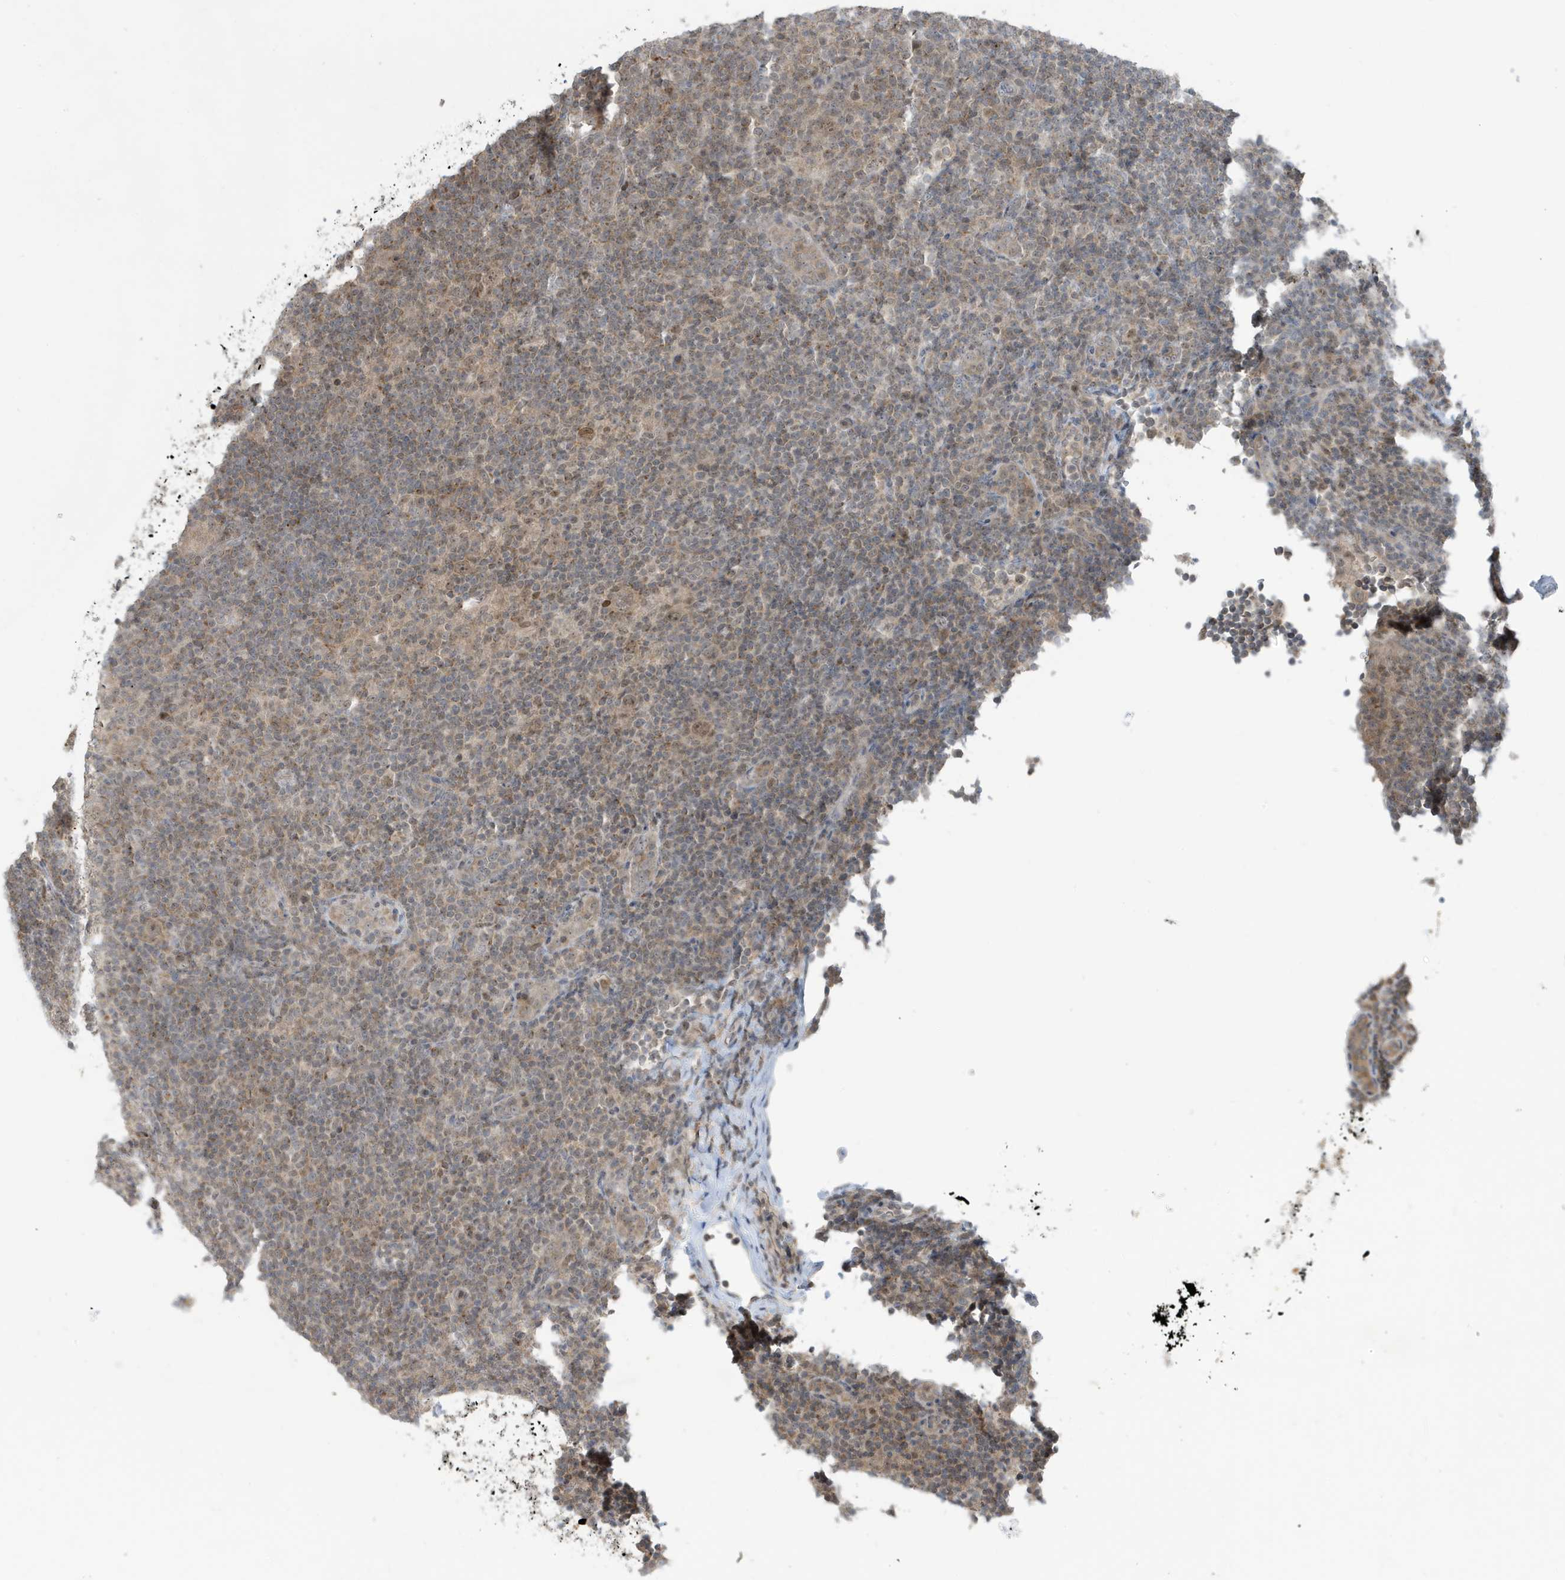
{"staining": {"intensity": "weak", "quantity": "25%-75%", "location": "nuclear"}, "tissue": "lymphoma", "cell_type": "Tumor cells", "image_type": "cancer", "snomed": [{"axis": "morphology", "description": "Hodgkin's disease, NOS"}, {"axis": "topography", "description": "Lymph node"}], "caption": "About 25%-75% of tumor cells in Hodgkin's disease exhibit weak nuclear protein expression as visualized by brown immunohistochemical staining.", "gene": "PRRT3", "patient": {"sex": "female", "age": 57}}